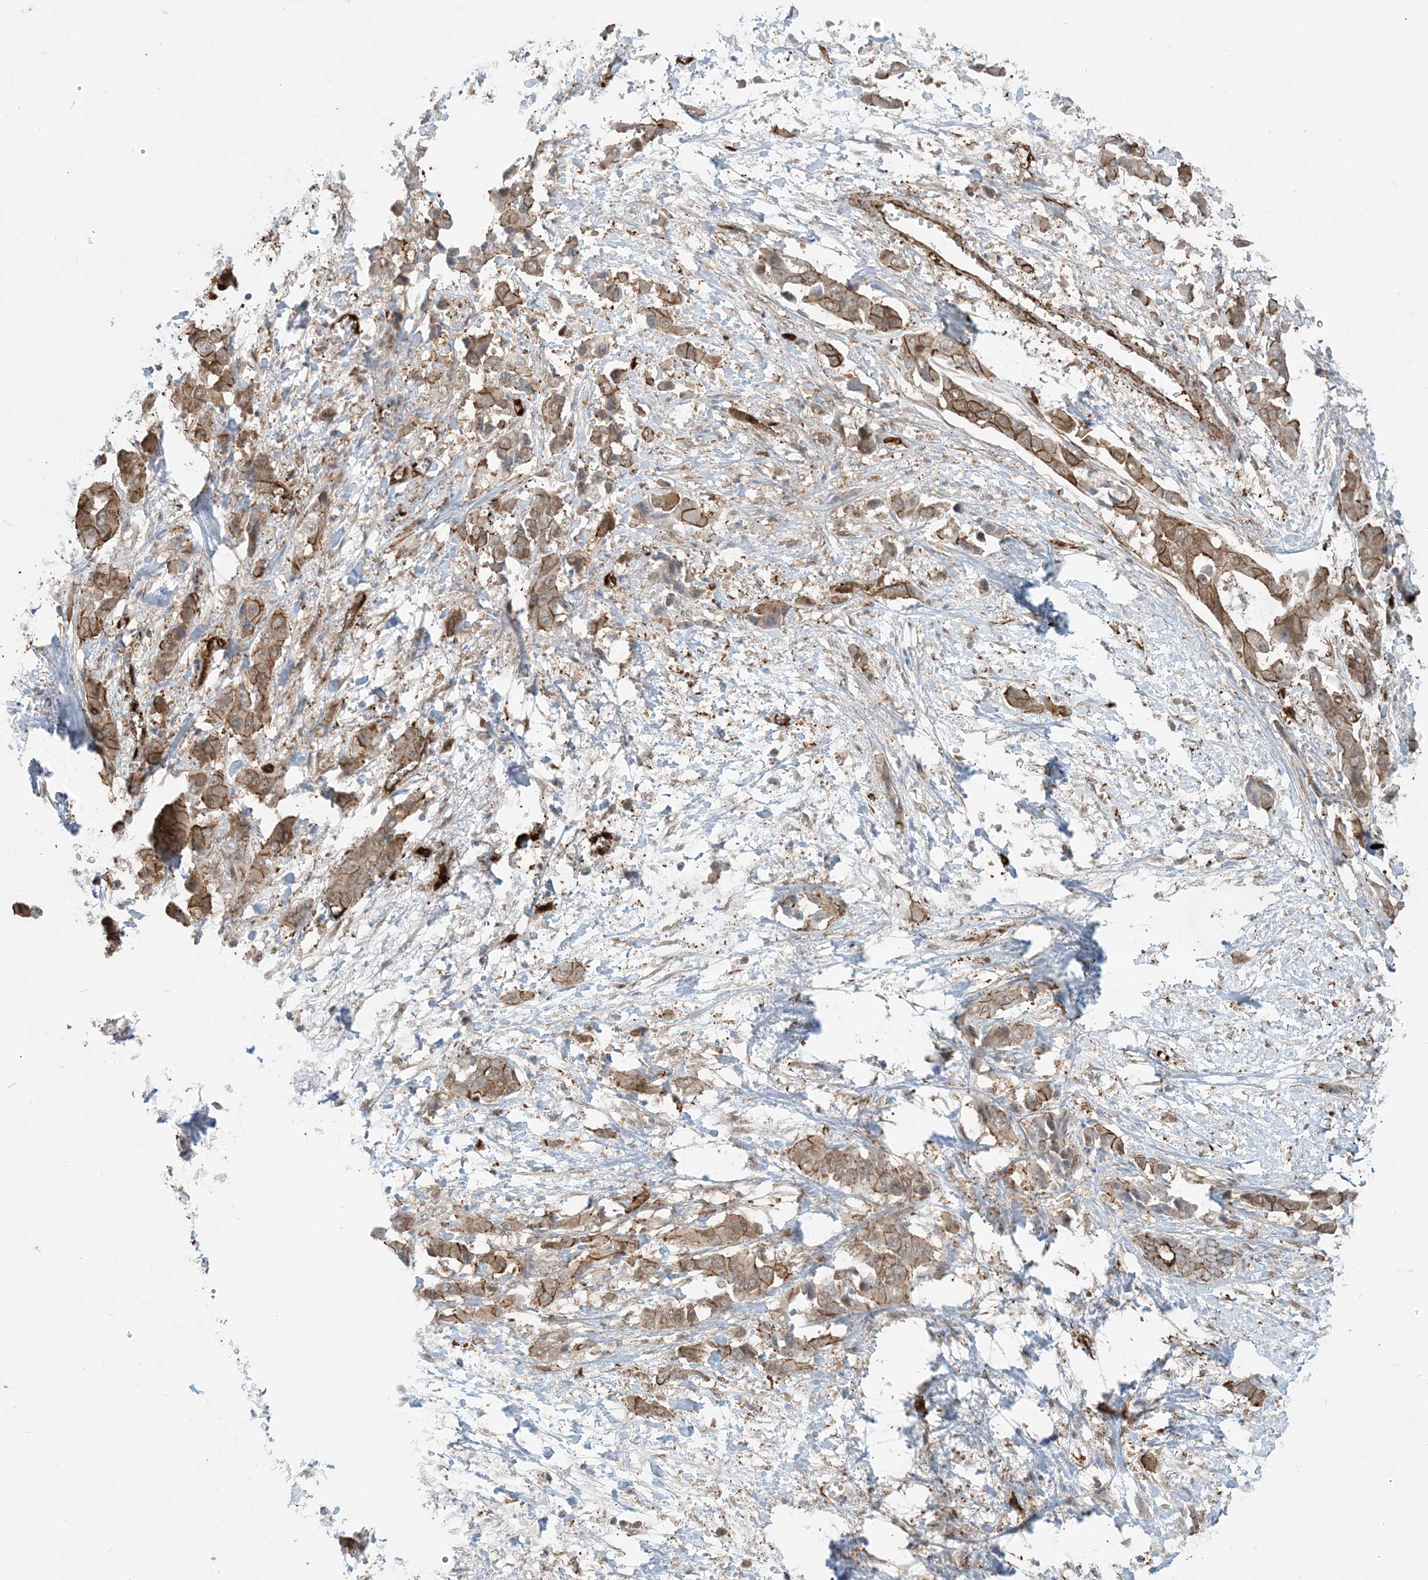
{"staining": {"intensity": "moderate", "quantity": ">75%", "location": "cytoplasmic/membranous"}, "tissue": "liver cancer", "cell_type": "Tumor cells", "image_type": "cancer", "snomed": [{"axis": "morphology", "description": "Cholangiocarcinoma"}, {"axis": "topography", "description": "Liver"}], "caption": "Protein staining of liver cancer (cholangiocarcinoma) tissue exhibits moderate cytoplasmic/membranous expression in about >75% of tumor cells. (DAB IHC with brightfield microscopy, high magnification).", "gene": "PPM1F", "patient": {"sex": "female", "age": 52}}